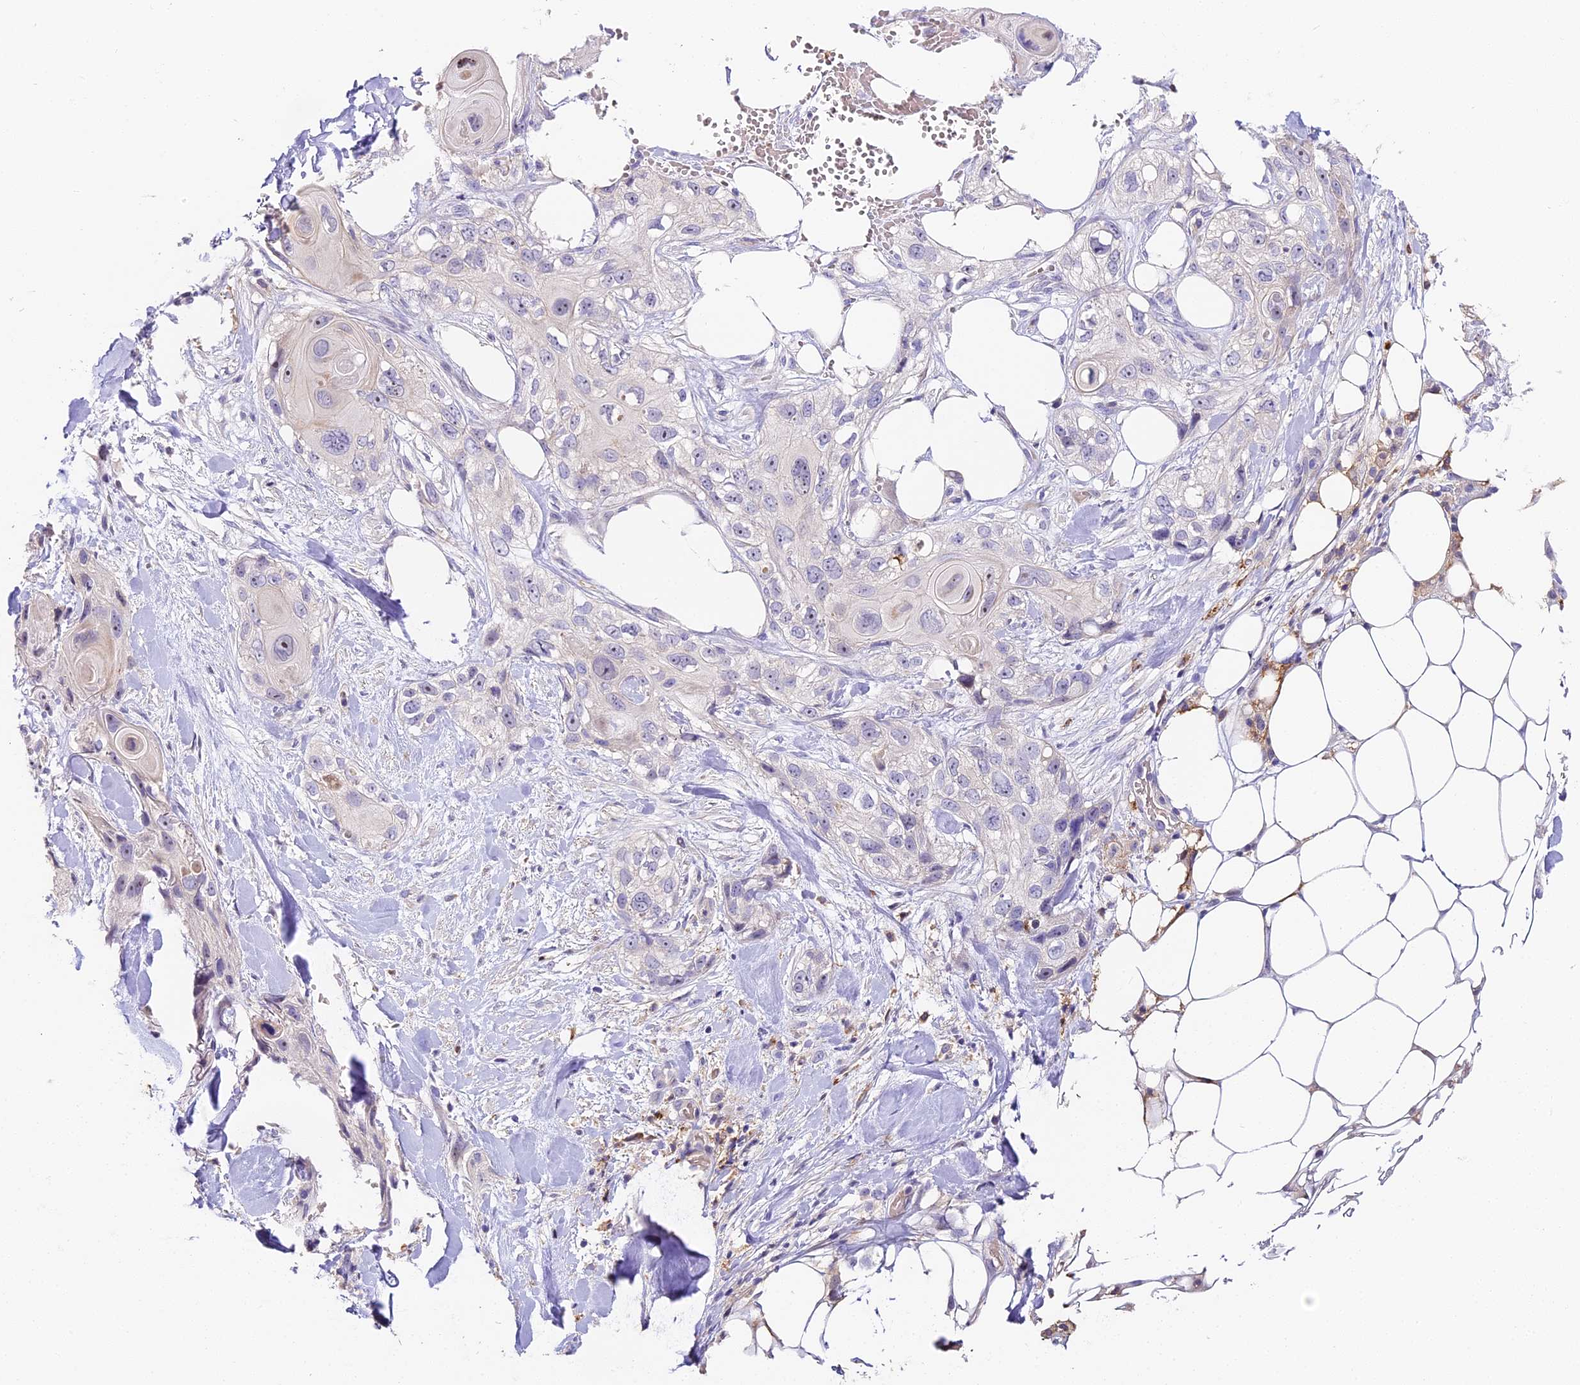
{"staining": {"intensity": "negative", "quantity": "none", "location": "none"}, "tissue": "skin cancer", "cell_type": "Tumor cells", "image_type": "cancer", "snomed": [{"axis": "morphology", "description": "Normal tissue, NOS"}, {"axis": "morphology", "description": "Squamous cell carcinoma, NOS"}, {"axis": "topography", "description": "Skin"}], "caption": "Immunohistochemistry (IHC) photomicrograph of skin squamous cell carcinoma stained for a protein (brown), which displays no positivity in tumor cells.", "gene": "NOD2", "patient": {"sex": "male", "age": 72}}